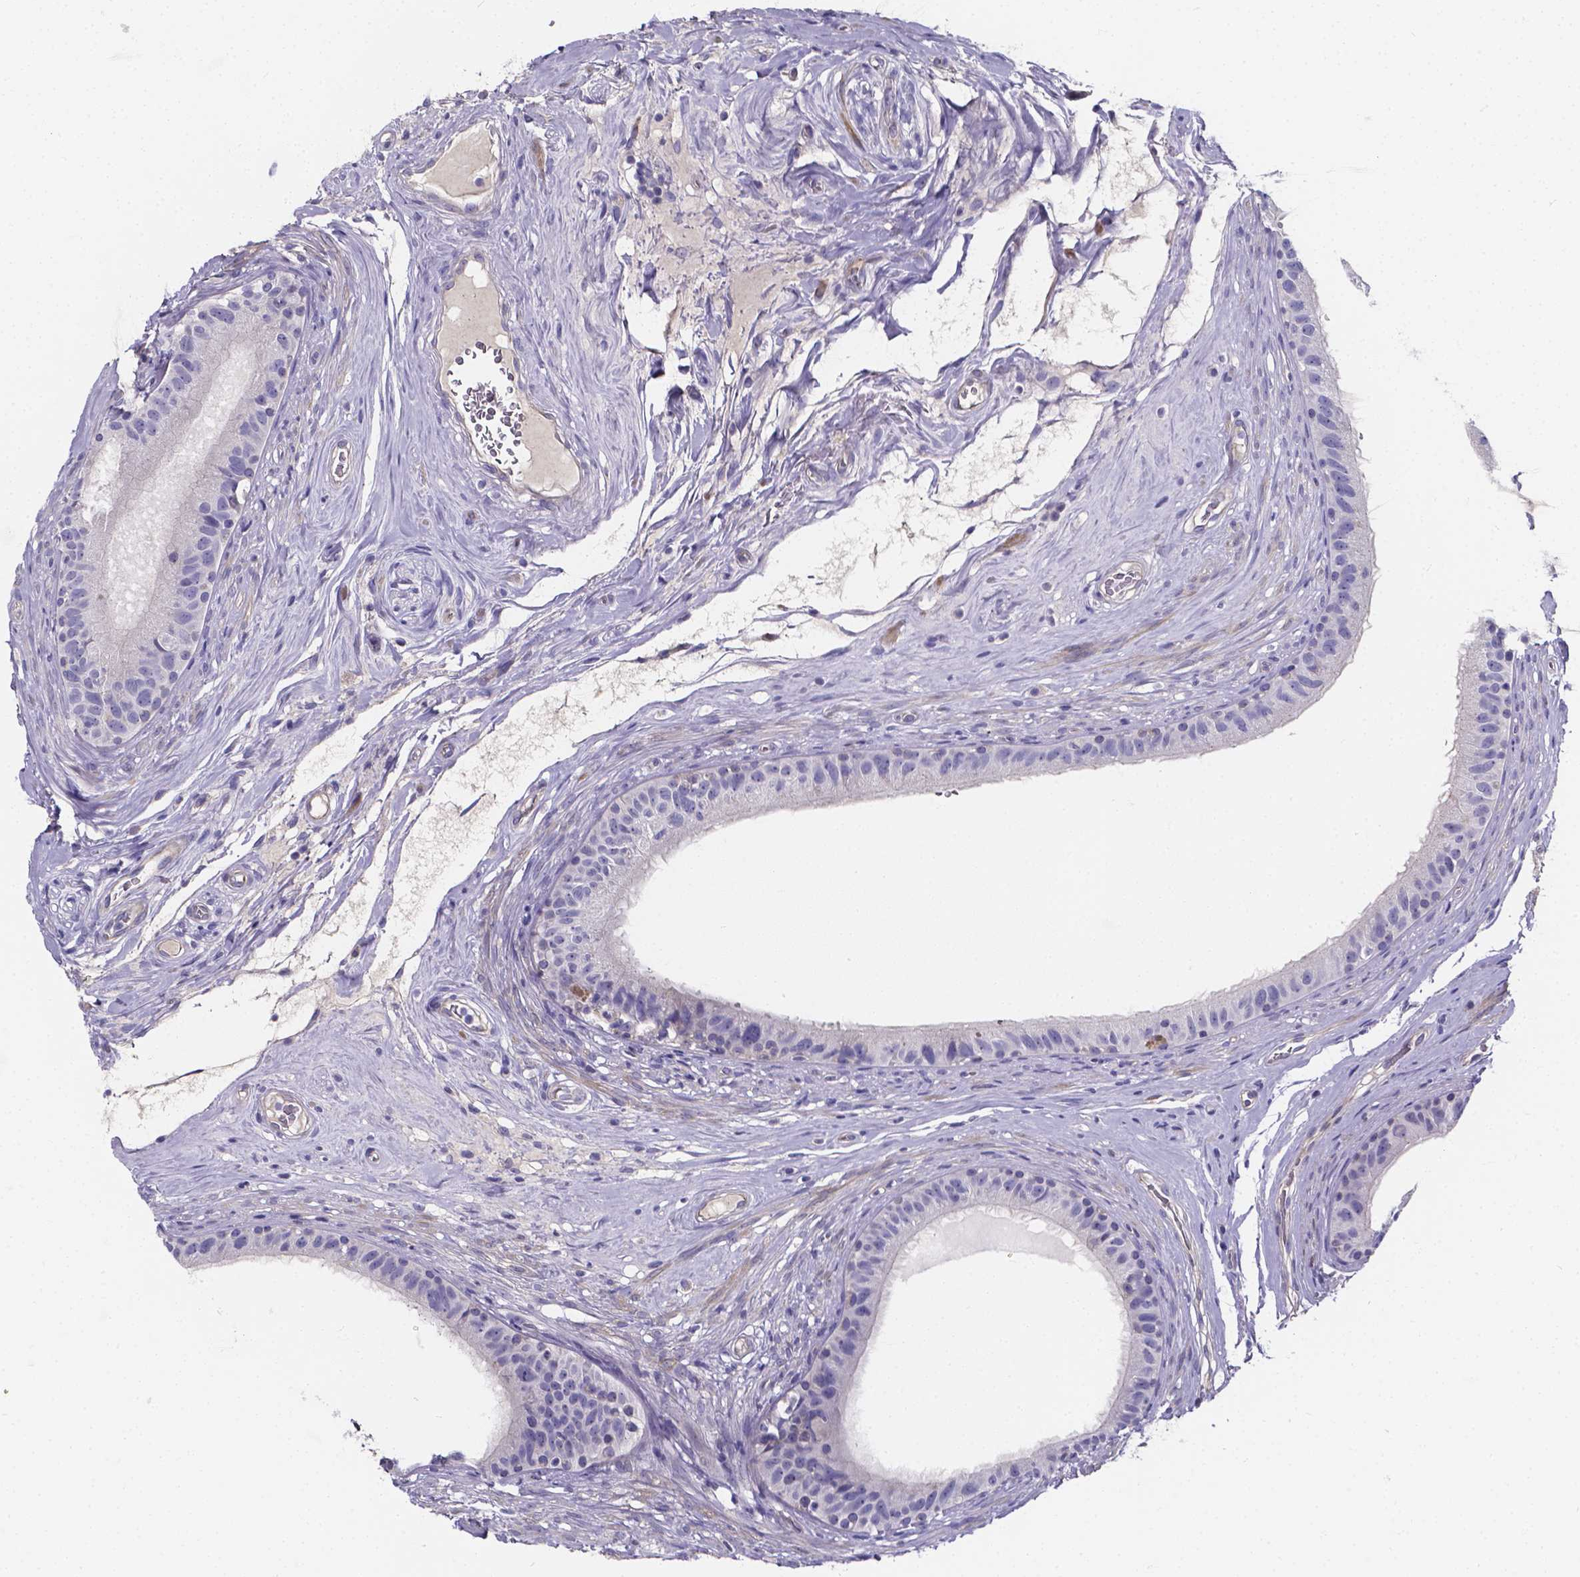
{"staining": {"intensity": "negative", "quantity": "none", "location": "none"}, "tissue": "epididymis", "cell_type": "Glandular cells", "image_type": "normal", "snomed": [{"axis": "morphology", "description": "Normal tissue, NOS"}, {"axis": "topography", "description": "Epididymis"}], "caption": "Photomicrograph shows no protein positivity in glandular cells of benign epididymis.", "gene": "CACNG8", "patient": {"sex": "male", "age": 59}}